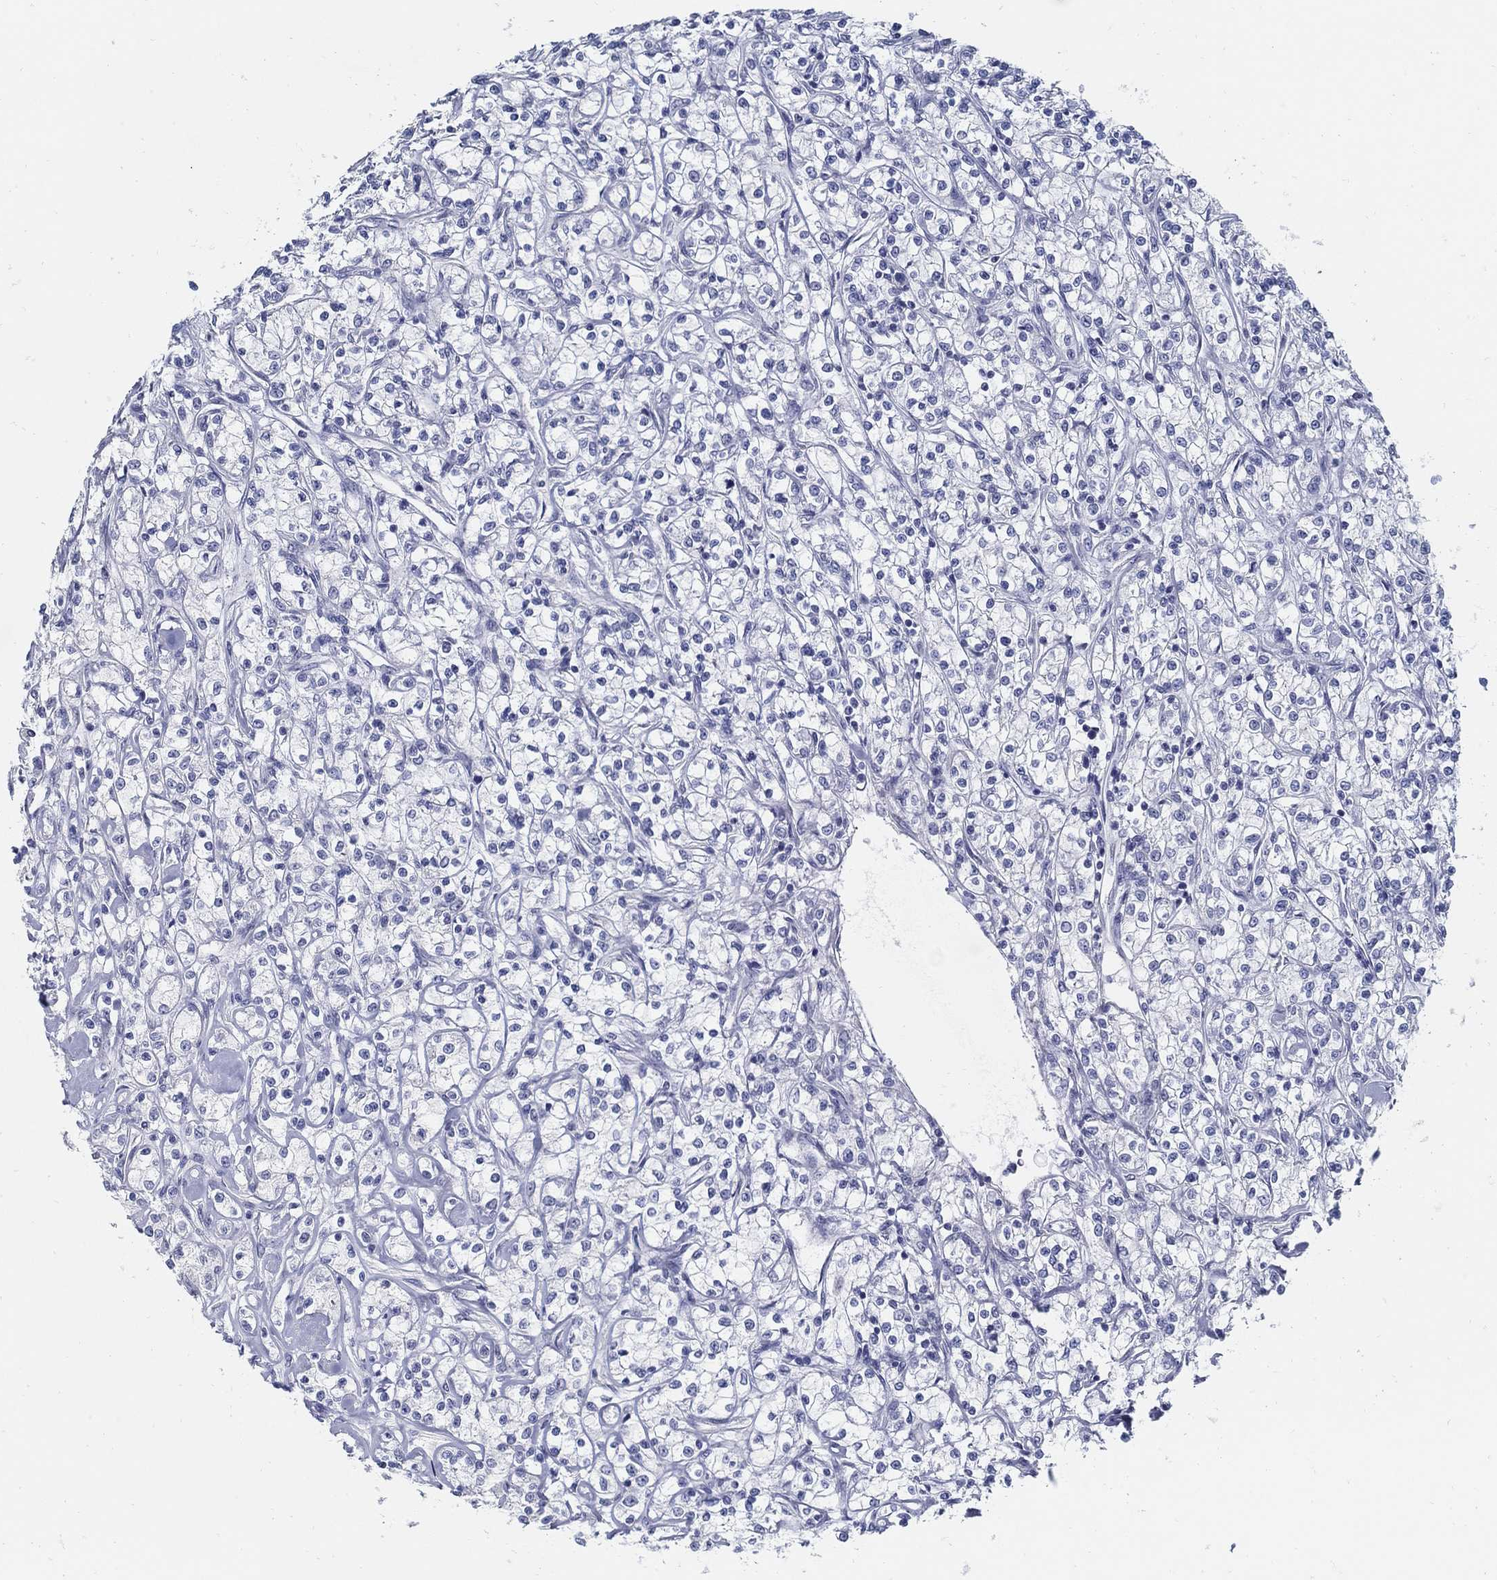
{"staining": {"intensity": "negative", "quantity": "none", "location": "none"}, "tissue": "renal cancer", "cell_type": "Tumor cells", "image_type": "cancer", "snomed": [{"axis": "morphology", "description": "Adenocarcinoma, NOS"}, {"axis": "topography", "description": "Kidney"}], "caption": "Micrograph shows no protein staining in tumor cells of renal adenocarcinoma tissue.", "gene": "USP29", "patient": {"sex": "female", "age": 59}}